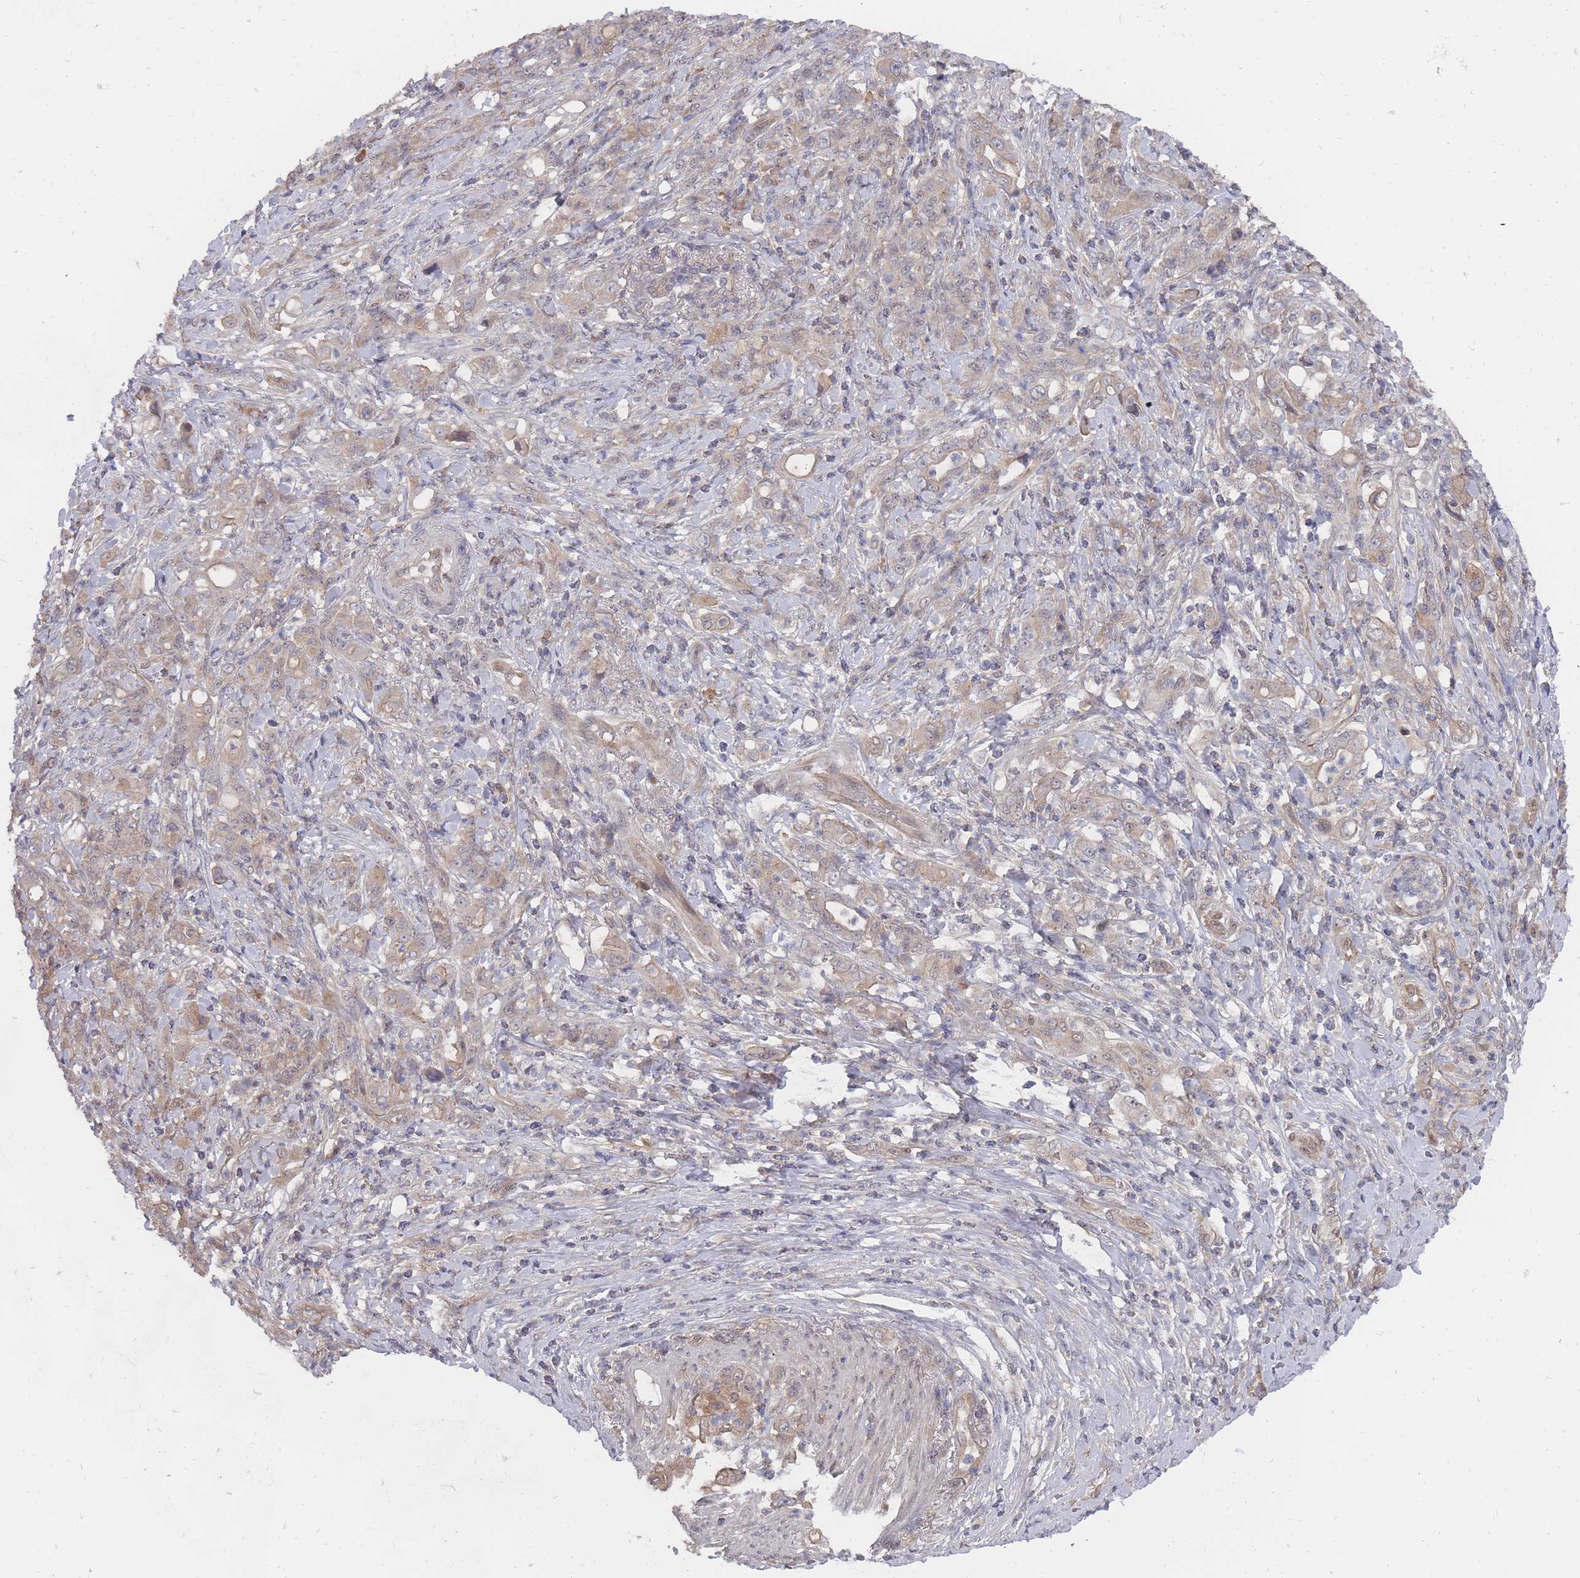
{"staining": {"intensity": "weak", "quantity": "25%-75%", "location": "cytoplasmic/membranous"}, "tissue": "stomach cancer", "cell_type": "Tumor cells", "image_type": "cancer", "snomed": [{"axis": "morphology", "description": "Normal tissue, NOS"}, {"axis": "morphology", "description": "Adenocarcinoma, NOS"}, {"axis": "topography", "description": "Stomach"}], "caption": "Tumor cells reveal low levels of weak cytoplasmic/membranous expression in approximately 25%-75% of cells in human stomach cancer (adenocarcinoma). (DAB (3,3'-diaminobenzidine) = brown stain, brightfield microscopy at high magnification).", "gene": "NKD1", "patient": {"sex": "female", "age": 79}}